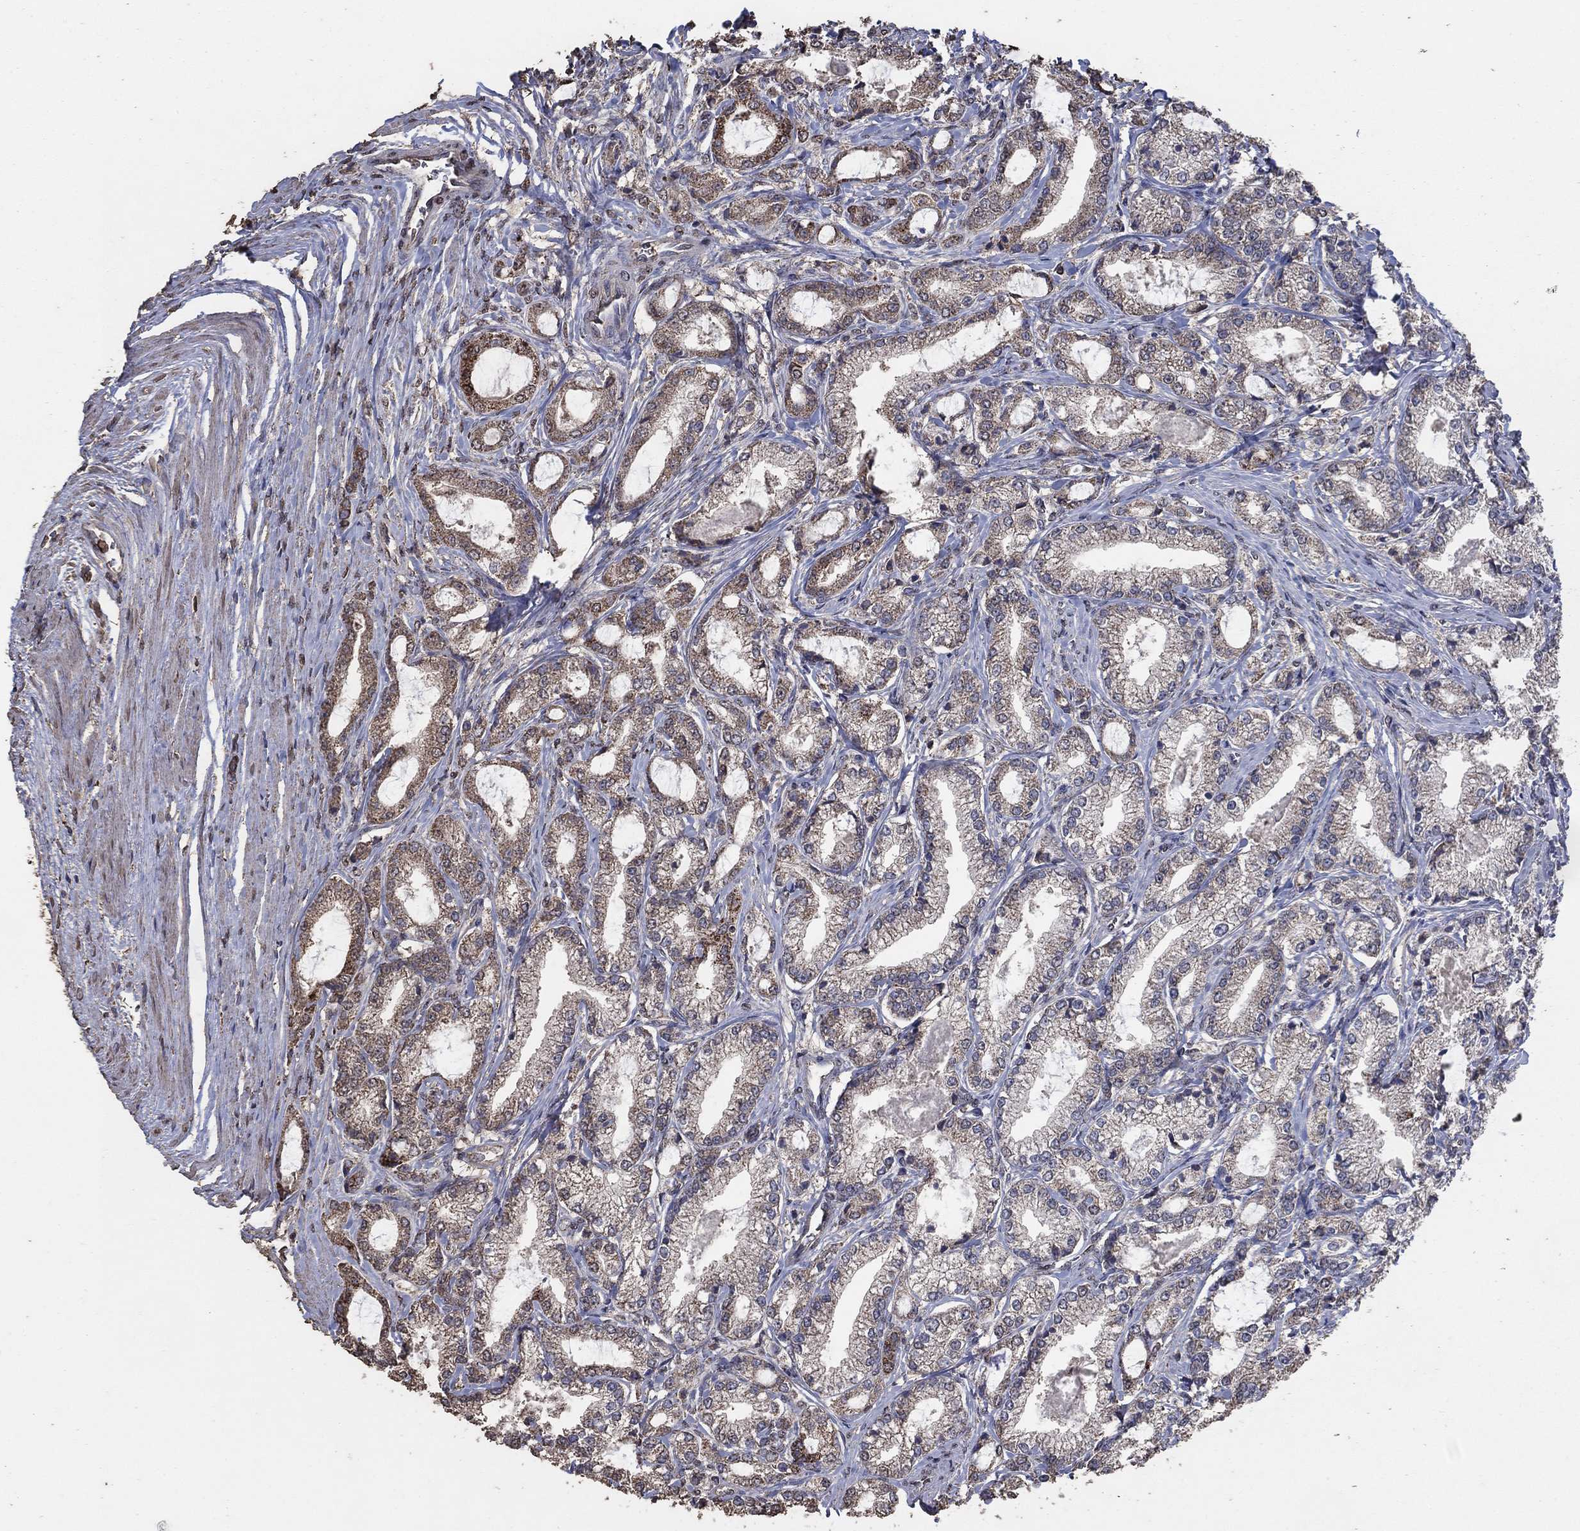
{"staining": {"intensity": "strong", "quantity": "<25%", "location": "cytoplasmic/membranous"}, "tissue": "prostate cancer", "cell_type": "Tumor cells", "image_type": "cancer", "snomed": [{"axis": "morphology", "description": "Adenocarcinoma, NOS"}, {"axis": "topography", "description": "Prostate and seminal vesicle, NOS"}, {"axis": "topography", "description": "Prostate"}], "caption": "DAB immunohistochemical staining of human adenocarcinoma (prostate) shows strong cytoplasmic/membranous protein positivity in approximately <25% of tumor cells.", "gene": "MRPS24", "patient": {"sex": "male", "age": 62}}